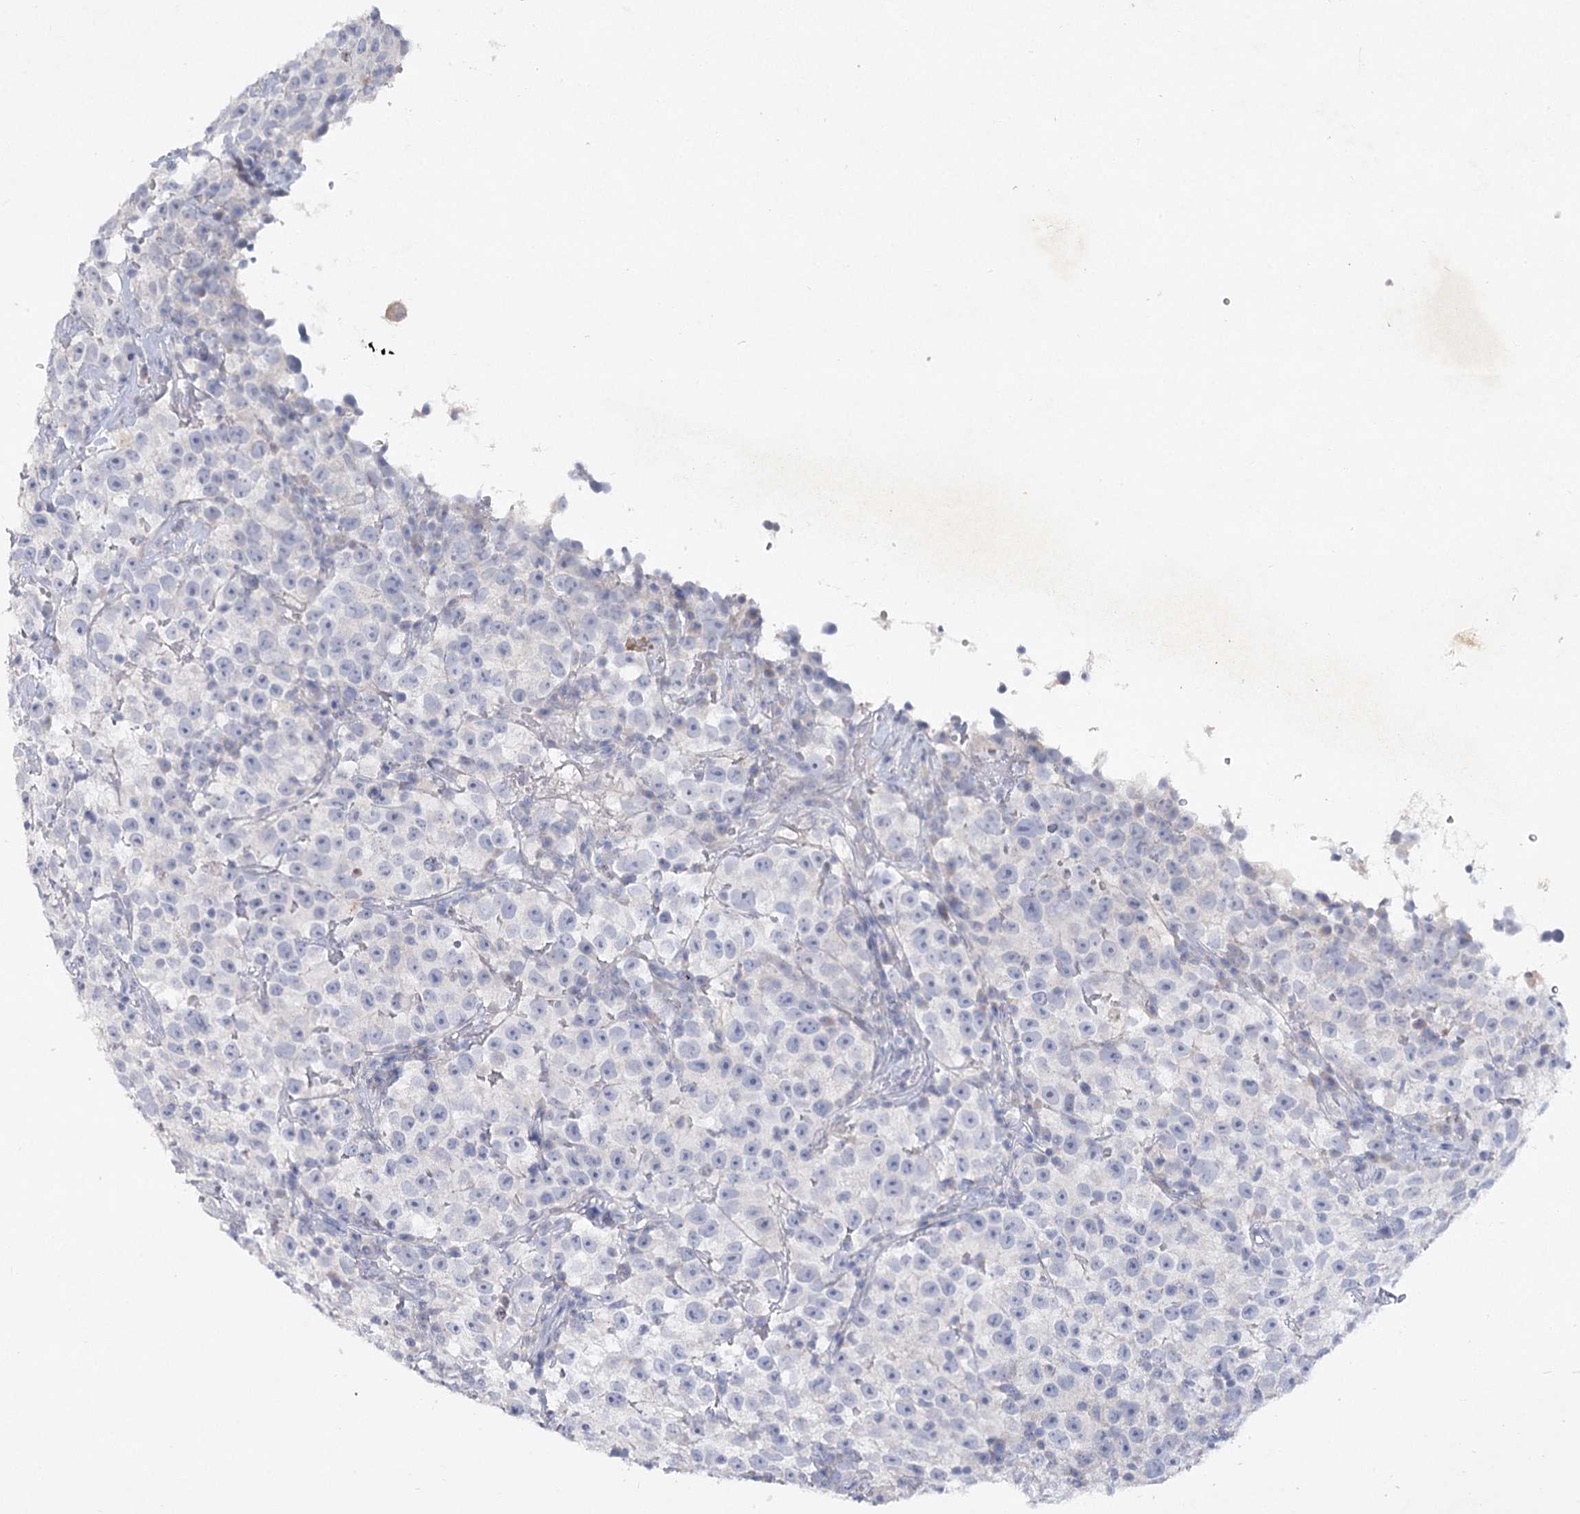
{"staining": {"intensity": "negative", "quantity": "none", "location": "none"}, "tissue": "testis cancer", "cell_type": "Tumor cells", "image_type": "cancer", "snomed": [{"axis": "morphology", "description": "Seminoma, NOS"}, {"axis": "topography", "description": "Testis"}], "caption": "Histopathology image shows no significant protein expression in tumor cells of testis seminoma.", "gene": "MAP3K13", "patient": {"sex": "male", "age": 22}}